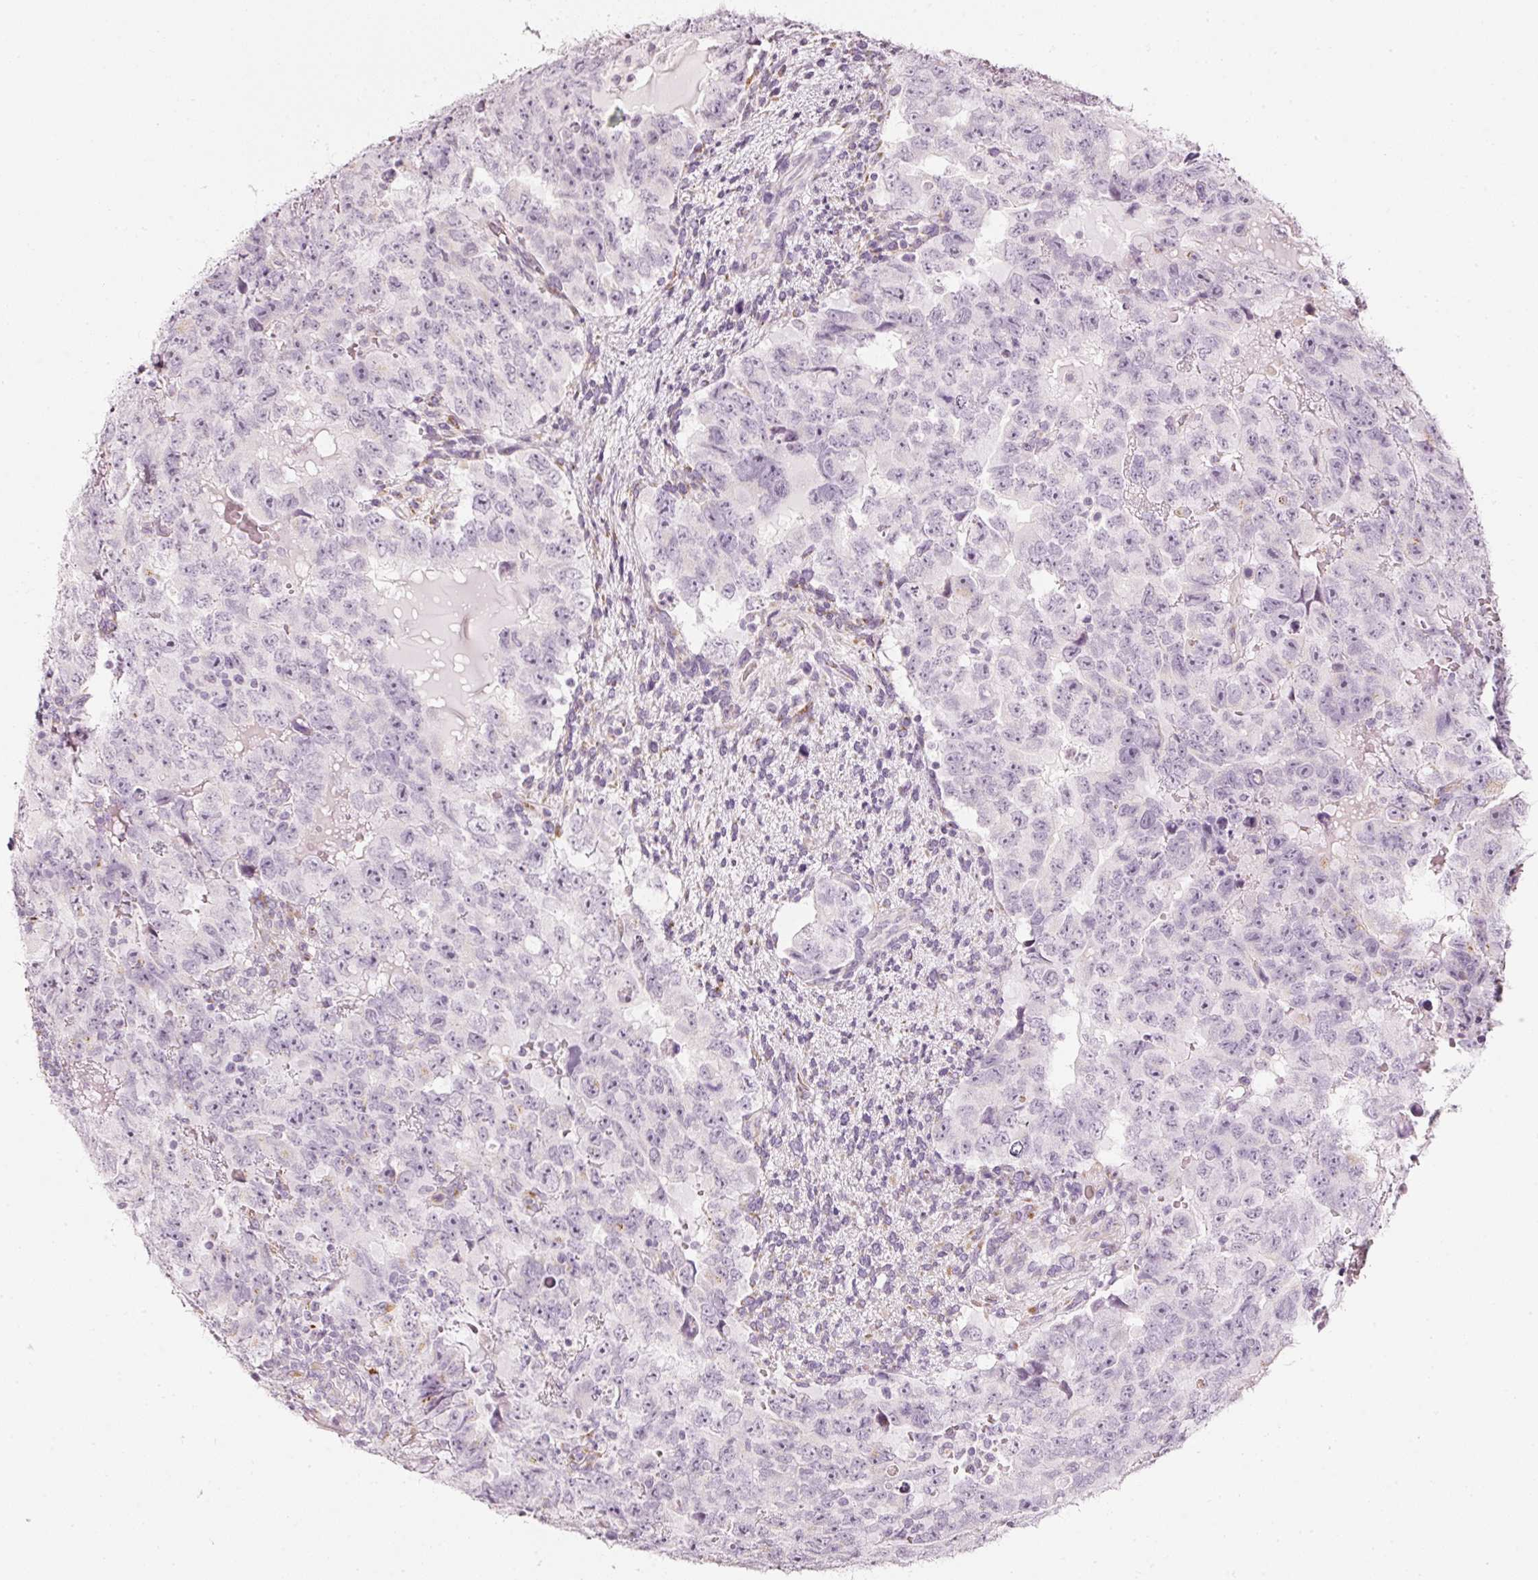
{"staining": {"intensity": "negative", "quantity": "none", "location": "none"}, "tissue": "testis cancer", "cell_type": "Tumor cells", "image_type": "cancer", "snomed": [{"axis": "morphology", "description": "Carcinoma, Embryonal, NOS"}, {"axis": "topography", "description": "Testis"}], "caption": "Tumor cells are negative for brown protein staining in testis cancer.", "gene": "SDF4", "patient": {"sex": "male", "age": 24}}